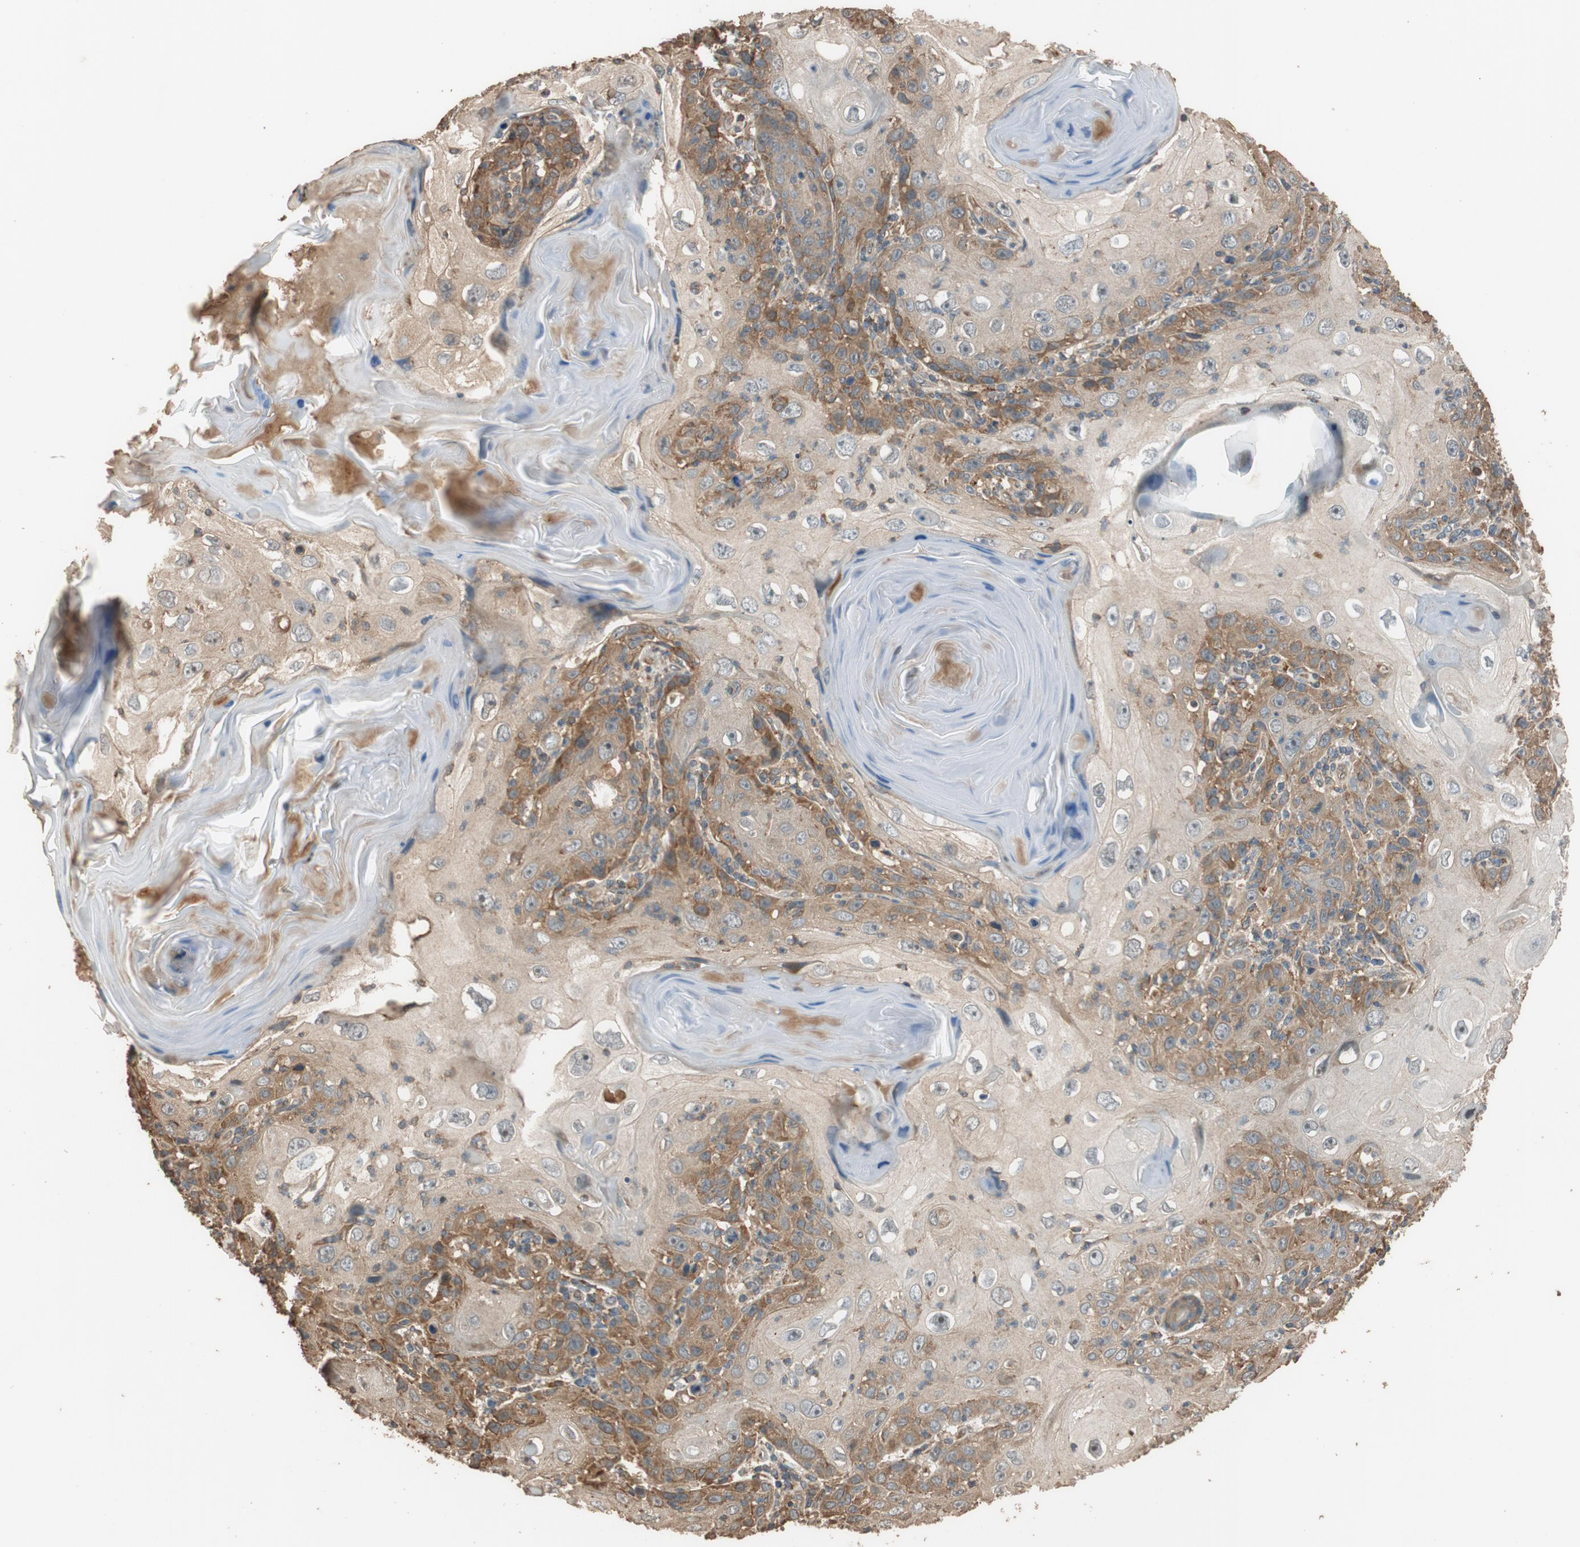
{"staining": {"intensity": "moderate", "quantity": "25%-75%", "location": "cytoplasmic/membranous"}, "tissue": "skin cancer", "cell_type": "Tumor cells", "image_type": "cancer", "snomed": [{"axis": "morphology", "description": "Squamous cell carcinoma, NOS"}, {"axis": "topography", "description": "Skin"}], "caption": "The histopathology image displays immunohistochemical staining of skin cancer (squamous cell carcinoma). There is moderate cytoplasmic/membranous expression is present in approximately 25%-75% of tumor cells.", "gene": "MST1R", "patient": {"sex": "female", "age": 88}}